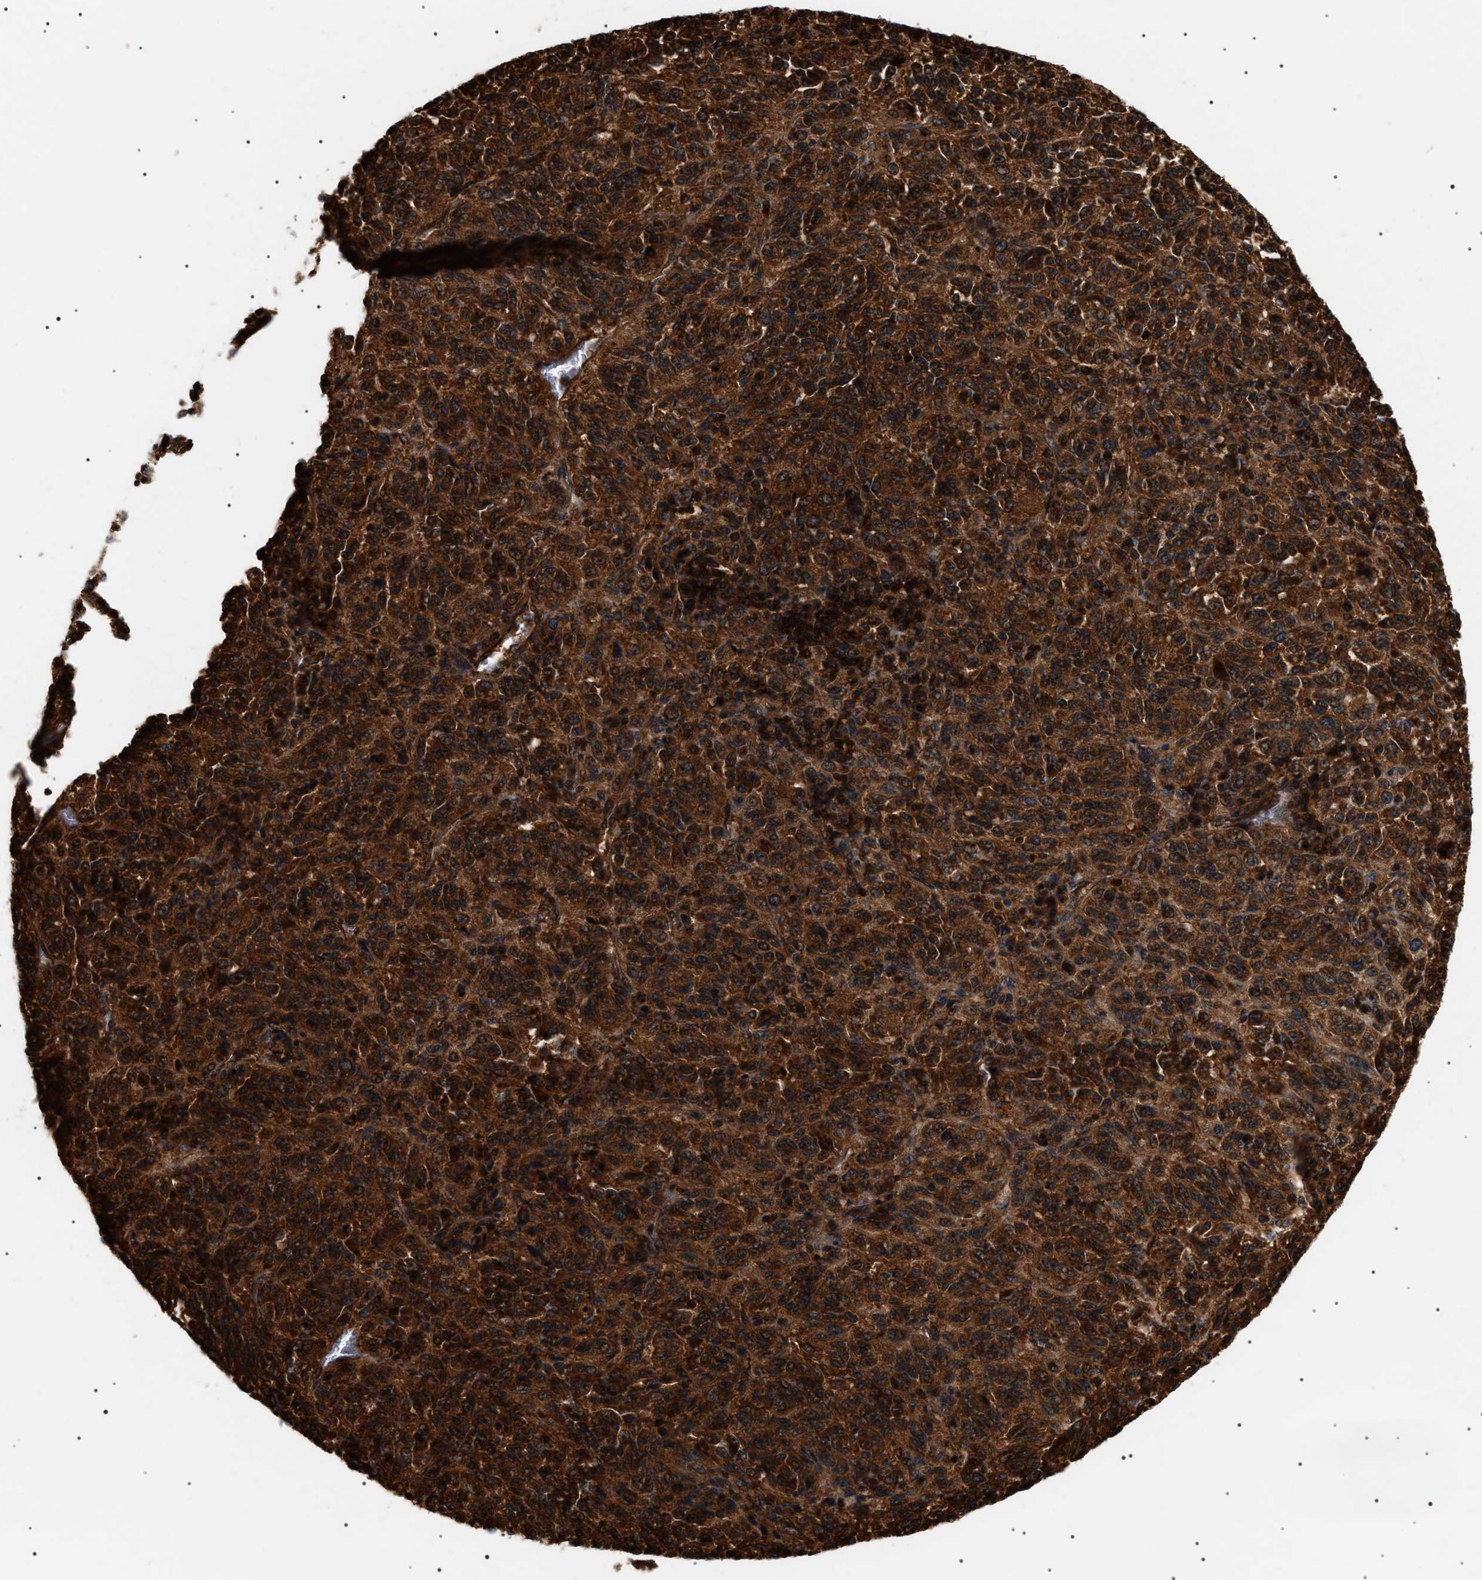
{"staining": {"intensity": "strong", "quantity": ">75%", "location": "cytoplasmic/membranous"}, "tissue": "melanoma", "cell_type": "Tumor cells", "image_type": "cancer", "snomed": [{"axis": "morphology", "description": "Malignant melanoma, Metastatic site"}, {"axis": "topography", "description": "Lung"}], "caption": "Protein staining exhibits strong cytoplasmic/membranous expression in approximately >75% of tumor cells in malignant melanoma (metastatic site).", "gene": "SH3GLB2", "patient": {"sex": "male", "age": 64}}